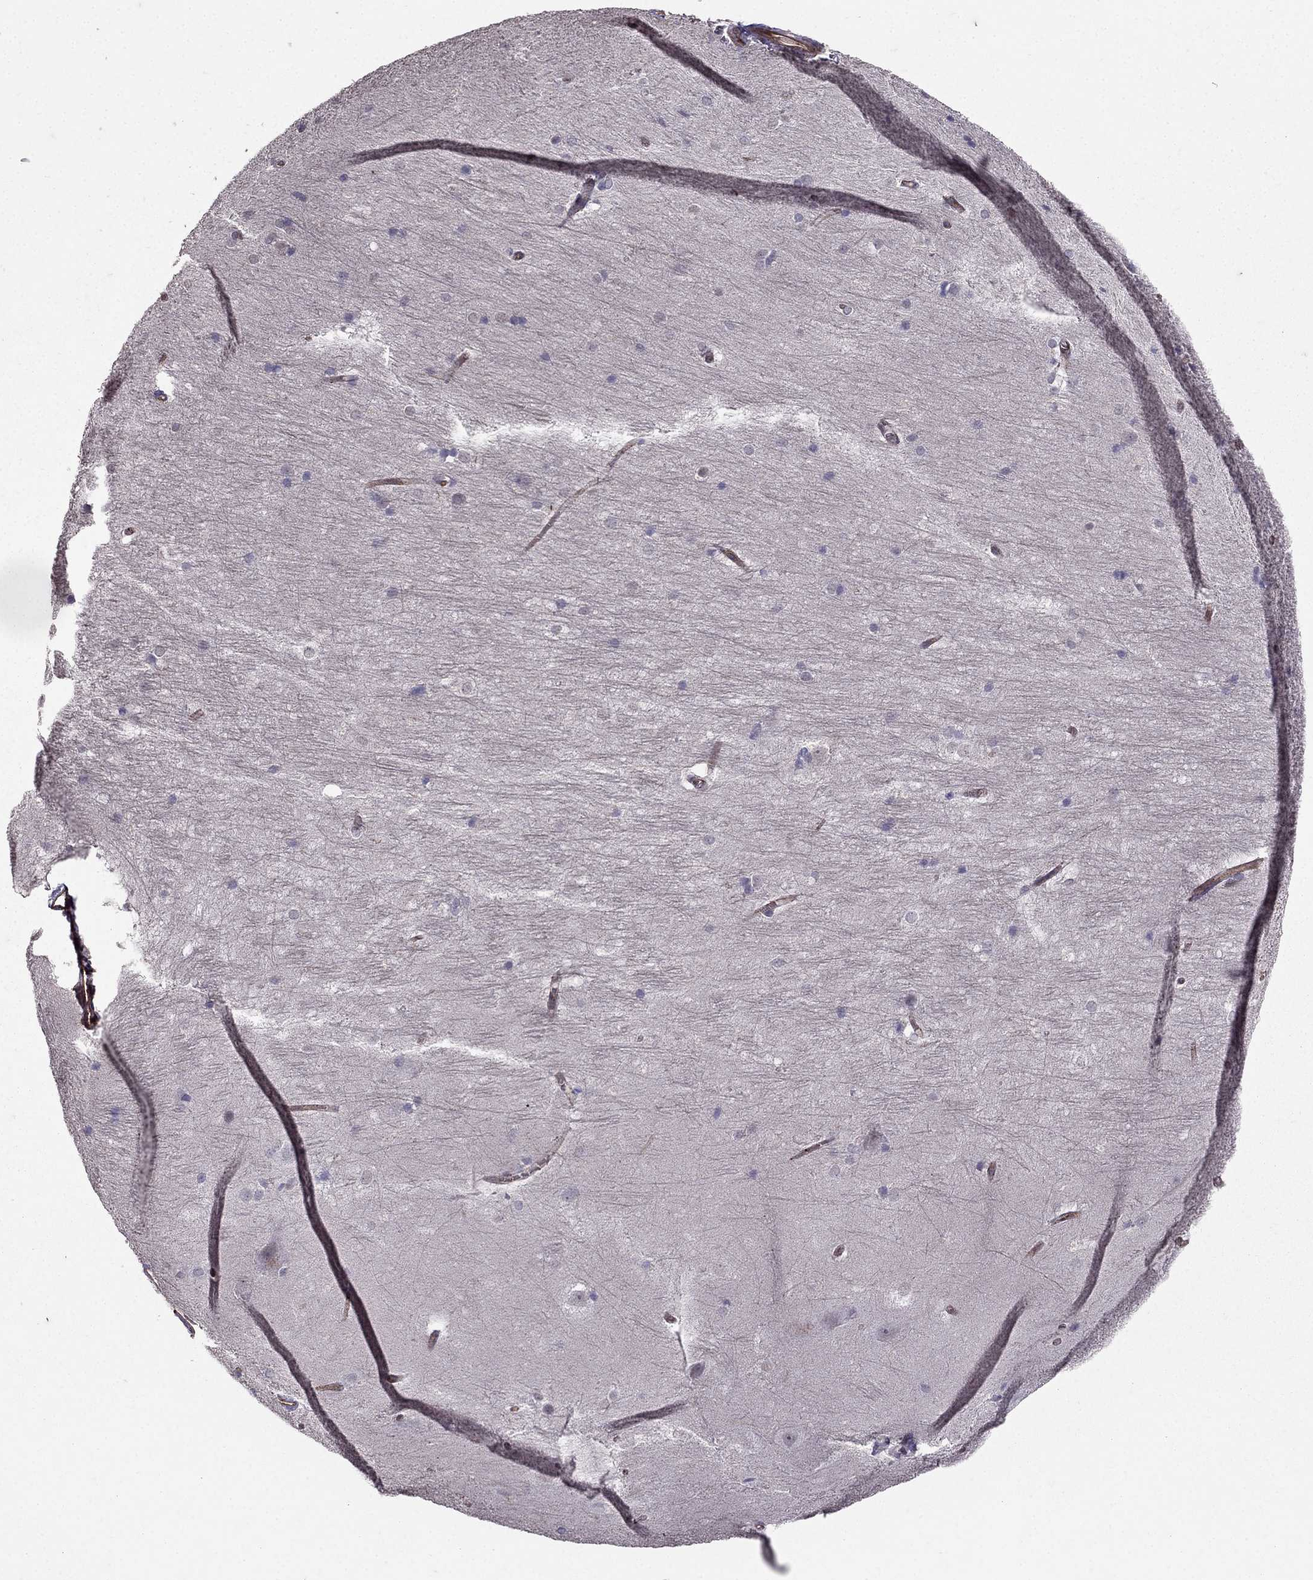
{"staining": {"intensity": "negative", "quantity": "none", "location": "none"}, "tissue": "hippocampus", "cell_type": "Glial cells", "image_type": "normal", "snomed": [{"axis": "morphology", "description": "Normal tissue, NOS"}, {"axis": "topography", "description": "Cerebral cortex"}, {"axis": "topography", "description": "Hippocampus"}], "caption": "An IHC image of normal hippocampus is shown. There is no staining in glial cells of hippocampus. (Stains: DAB (3,3'-diaminobenzidine) immunohistochemistry with hematoxylin counter stain, Microscopy: brightfield microscopy at high magnification).", "gene": "RASIP1", "patient": {"sex": "female", "age": 19}}